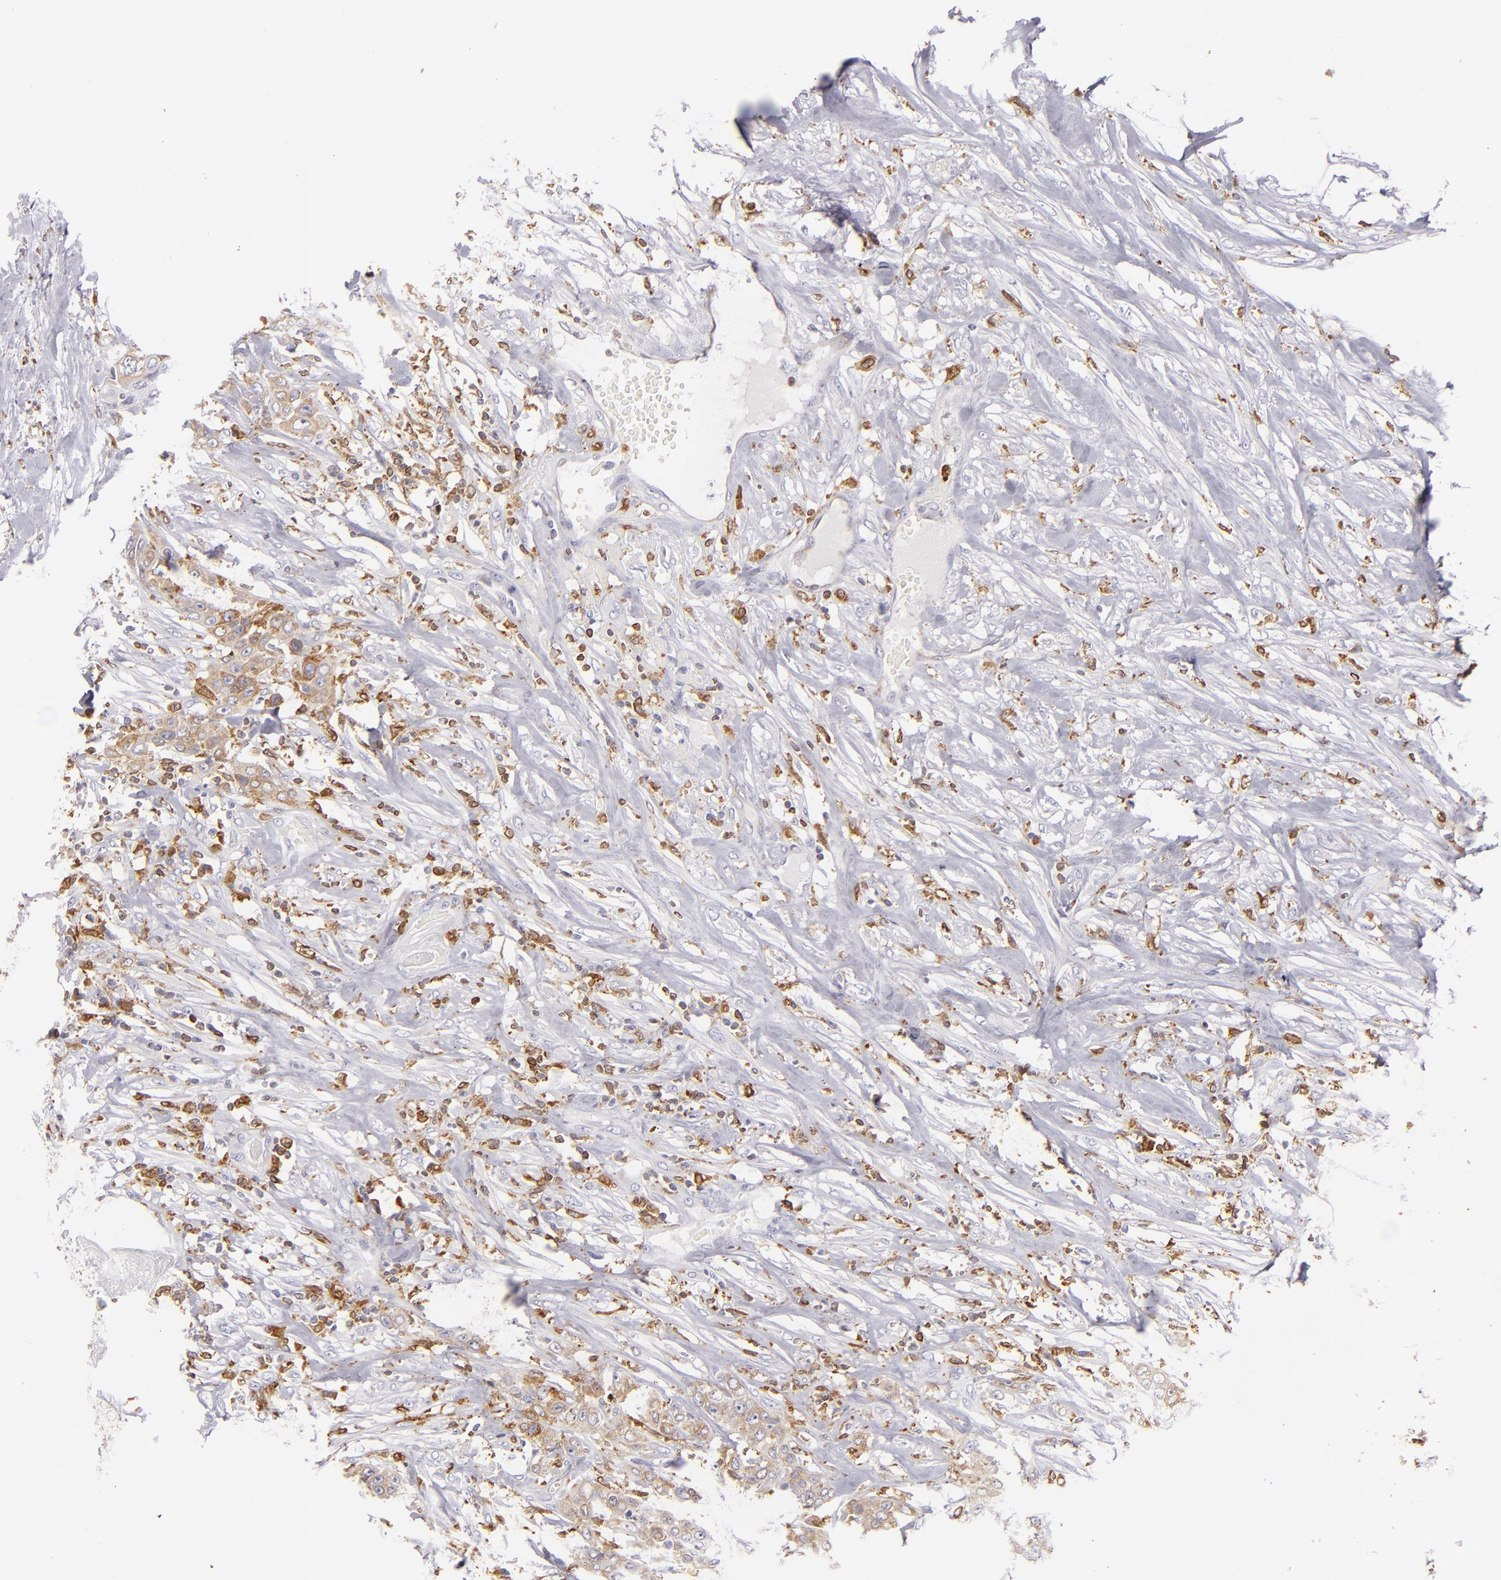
{"staining": {"intensity": "weak", "quantity": "25%-75%", "location": "cytoplasmic/membranous"}, "tissue": "urothelial cancer", "cell_type": "Tumor cells", "image_type": "cancer", "snomed": [{"axis": "morphology", "description": "Urothelial carcinoma, High grade"}, {"axis": "topography", "description": "Urinary bladder"}], "caption": "A low amount of weak cytoplasmic/membranous positivity is identified in approximately 25%-75% of tumor cells in urothelial cancer tissue.", "gene": "CD74", "patient": {"sex": "male", "age": 74}}